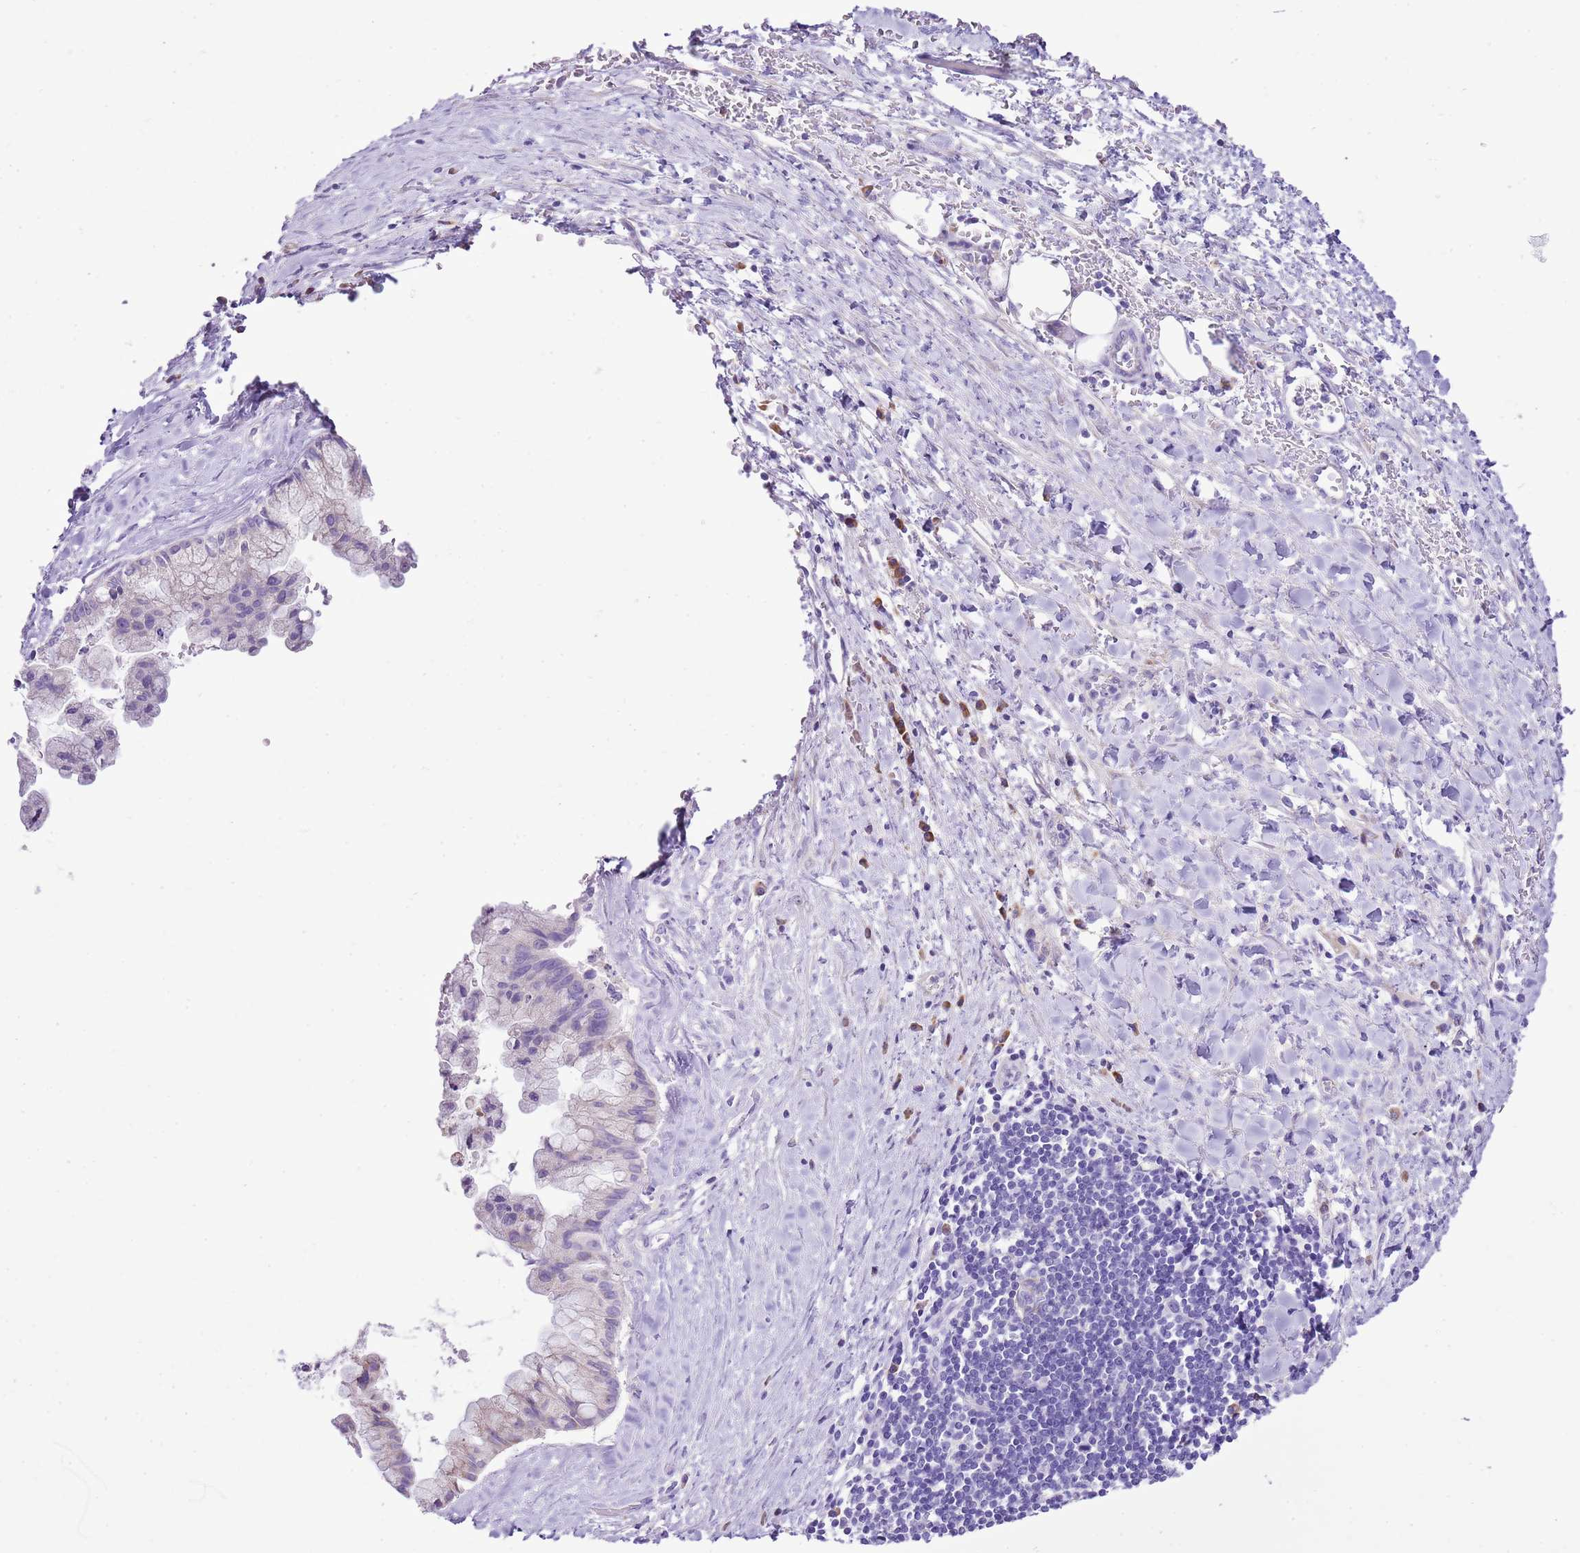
{"staining": {"intensity": "negative", "quantity": "none", "location": "none"}, "tissue": "pancreatic cancer", "cell_type": "Tumor cells", "image_type": "cancer", "snomed": [{"axis": "morphology", "description": "Adenocarcinoma, NOS"}, {"axis": "topography", "description": "Pancreas"}], "caption": "A high-resolution photomicrograph shows immunohistochemistry staining of pancreatic cancer, which demonstrates no significant expression in tumor cells.", "gene": "AAR2", "patient": {"sex": "male", "age": 73}}